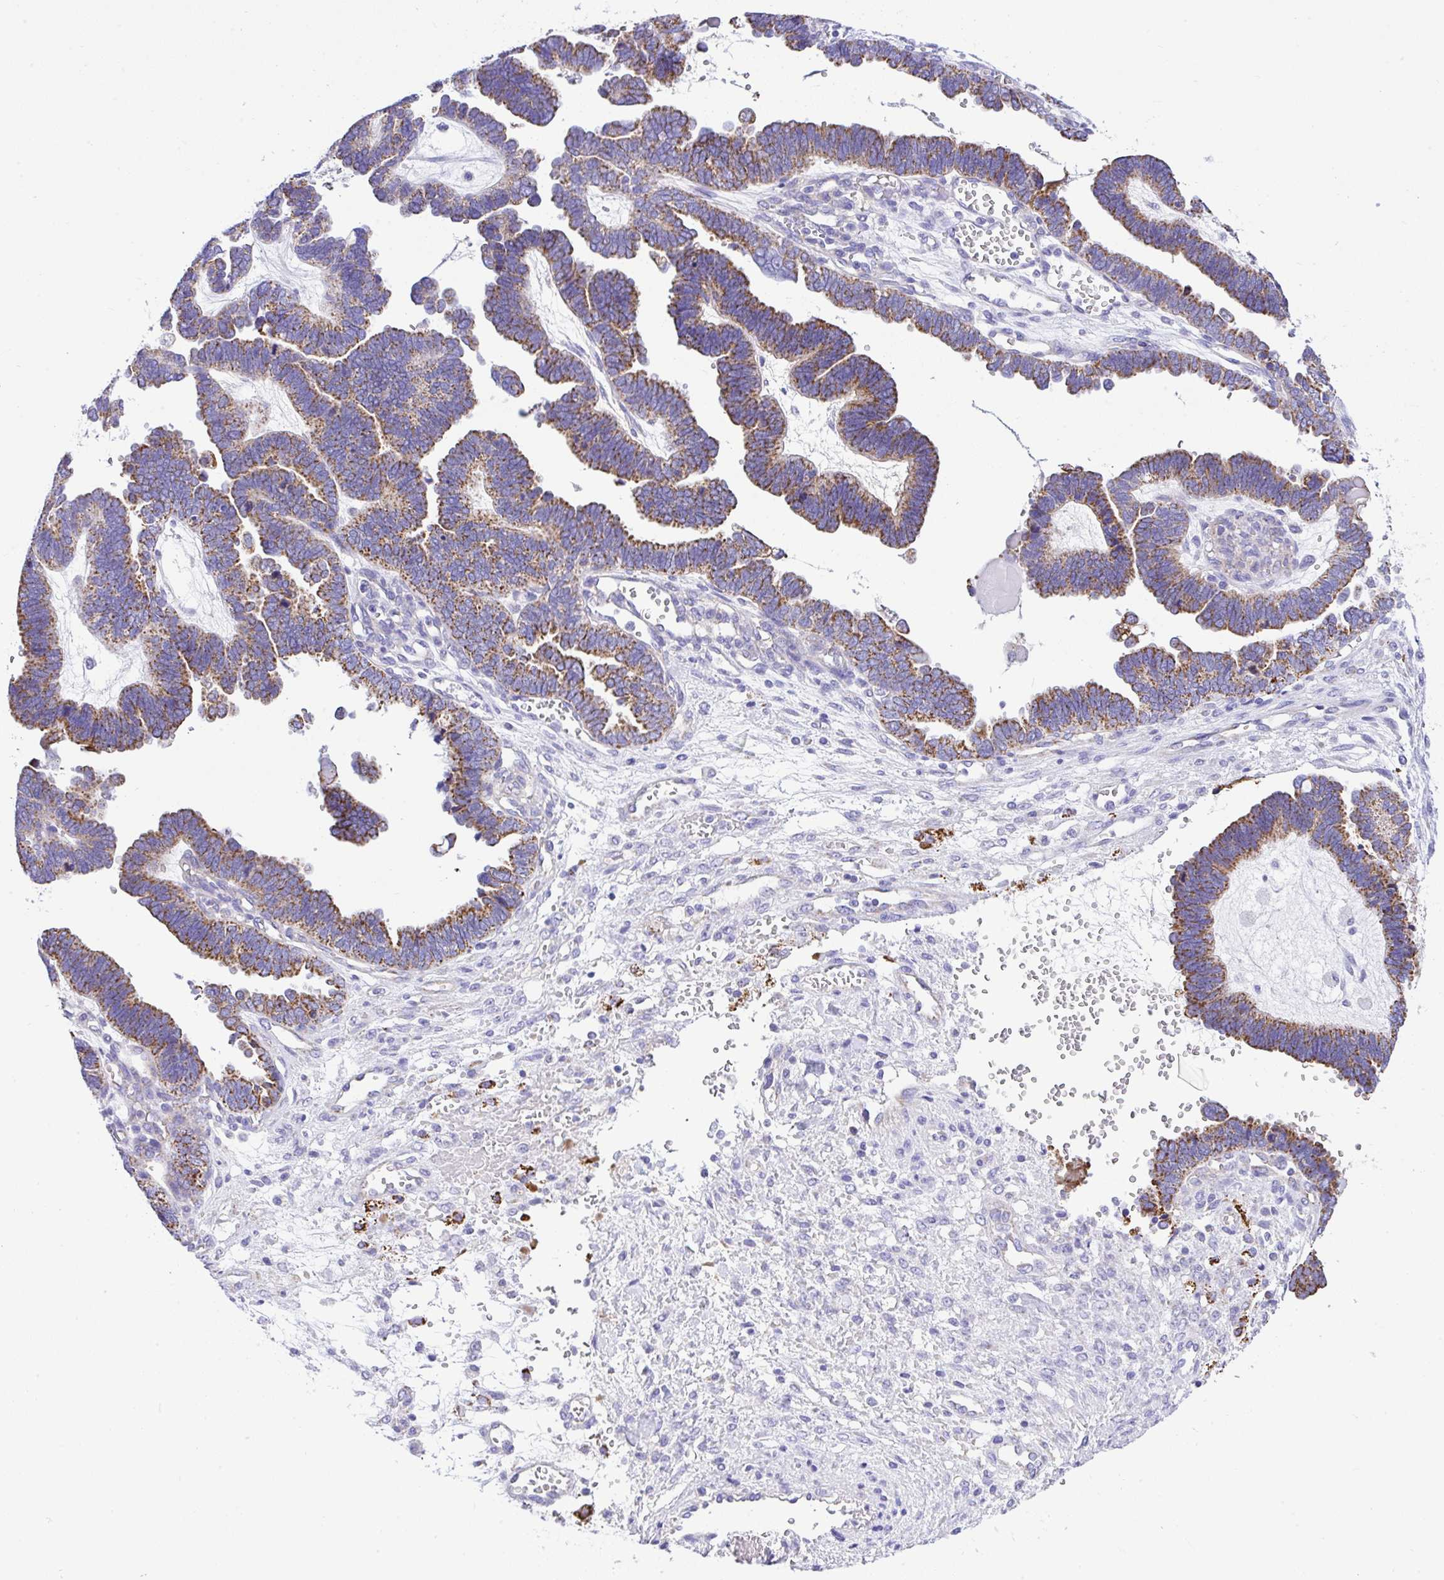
{"staining": {"intensity": "moderate", "quantity": ">75%", "location": "cytoplasmic/membranous"}, "tissue": "ovarian cancer", "cell_type": "Tumor cells", "image_type": "cancer", "snomed": [{"axis": "morphology", "description": "Cystadenocarcinoma, serous, NOS"}, {"axis": "topography", "description": "Ovary"}], "caption": "This is a micrograph of immunohistochemistry staining of serous cystadenocarcinoma (ovarian), which shows moderate expression in the cytoplasmic/membranous of tumor cells.", "gene": "SLC13A1", "patient": {"sex": "female", "age": 51}}